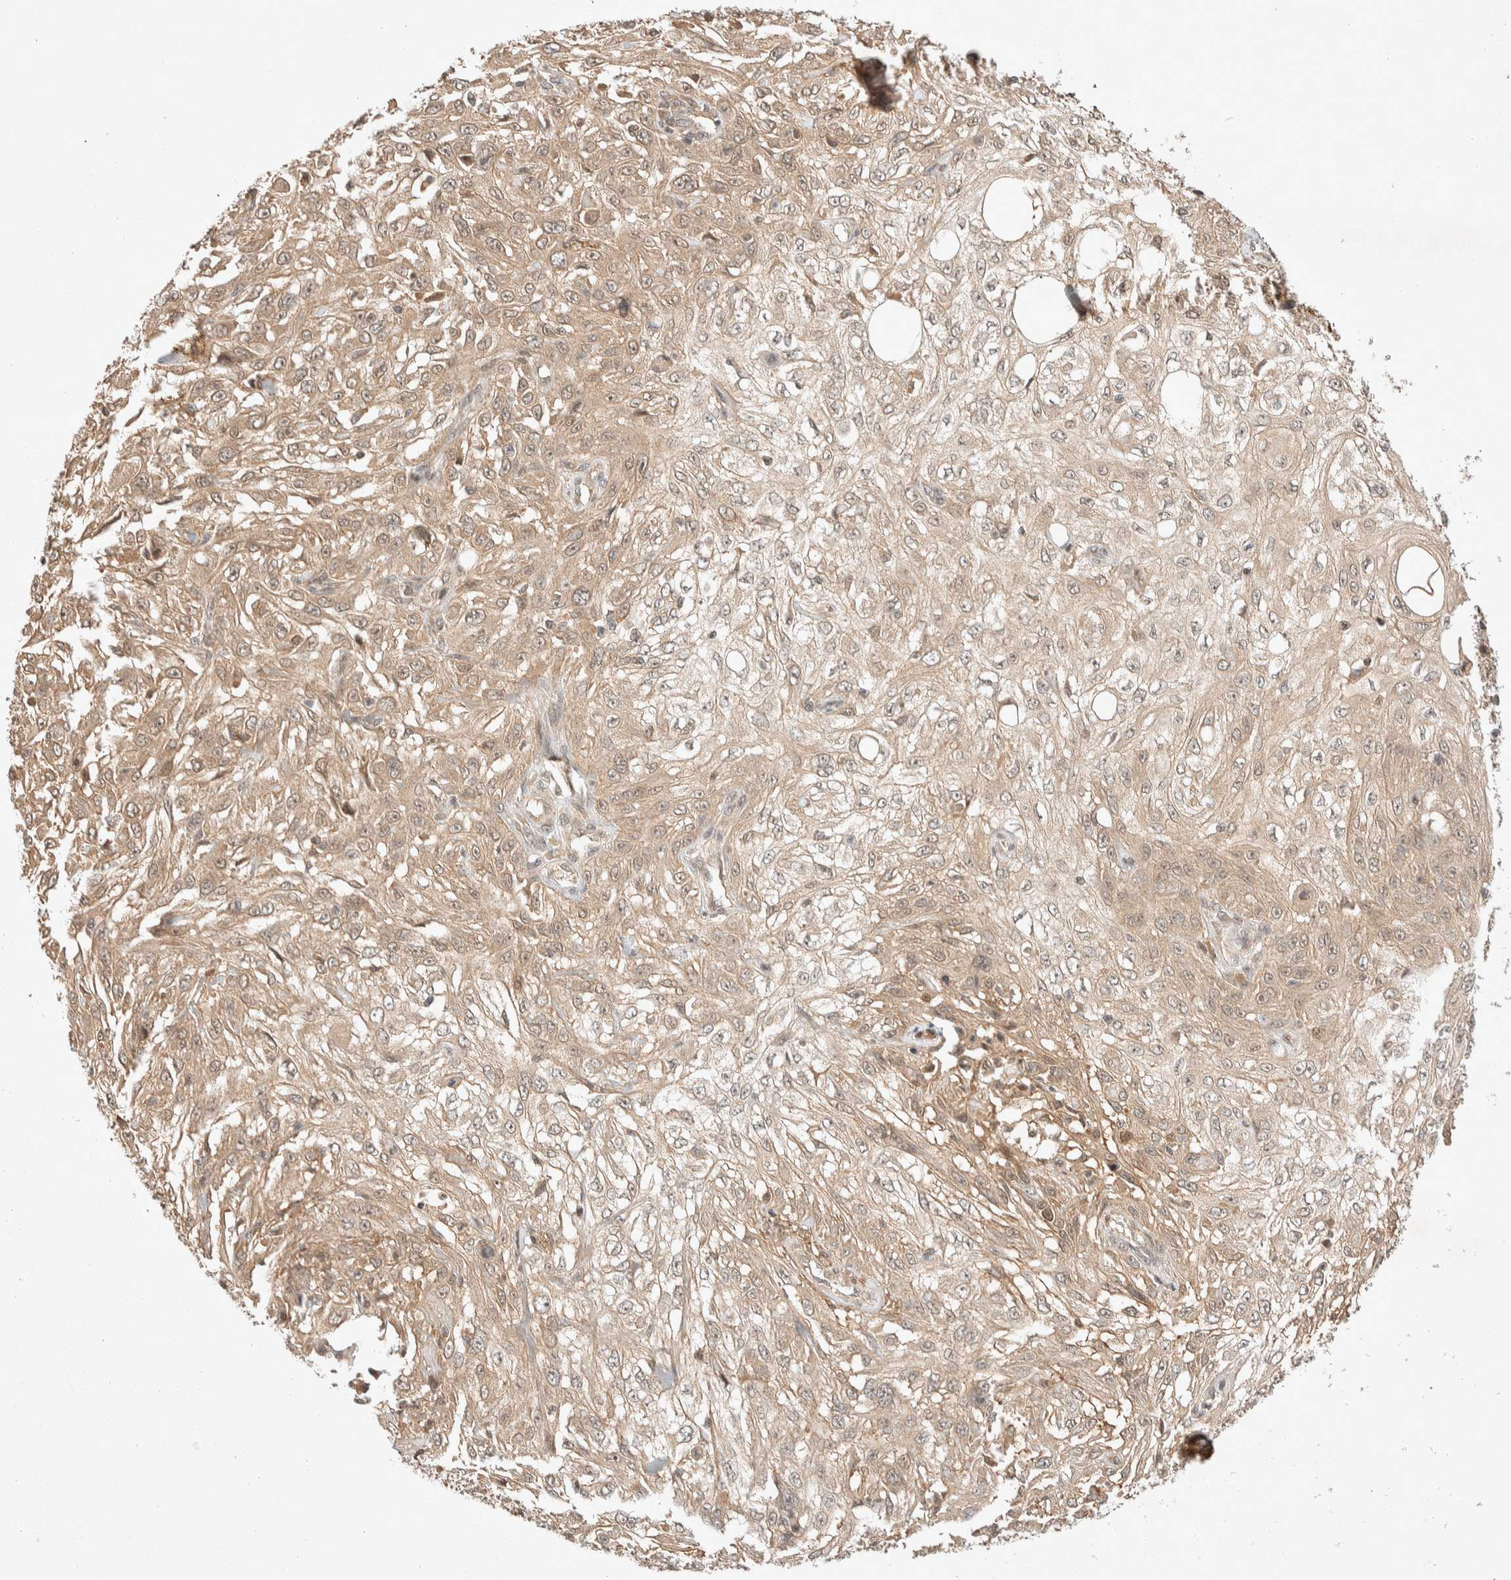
{"staining": {"intensity": "weak", "quantity": ">75%", "location": "cytoplasmic/membranous,nuclear"}, "tissue": "skin cancer", "cell_type": "Tumor cells", "image_type": "cancer", "snomed": [{"axis": "morphology", "description": "Squamous cell carcinoma, NOS"}, {"axis": "topography", "description": "Skin"}], "caption": "This is an image of immunohistochemistry staining of skin cancer (squamous cell carcinoma), which shows weak staining in the cytoplasmic/membranous and nuclear of tumor cells.", "gene": "THRA", "patient": {"sex": "male", "age": 75}}